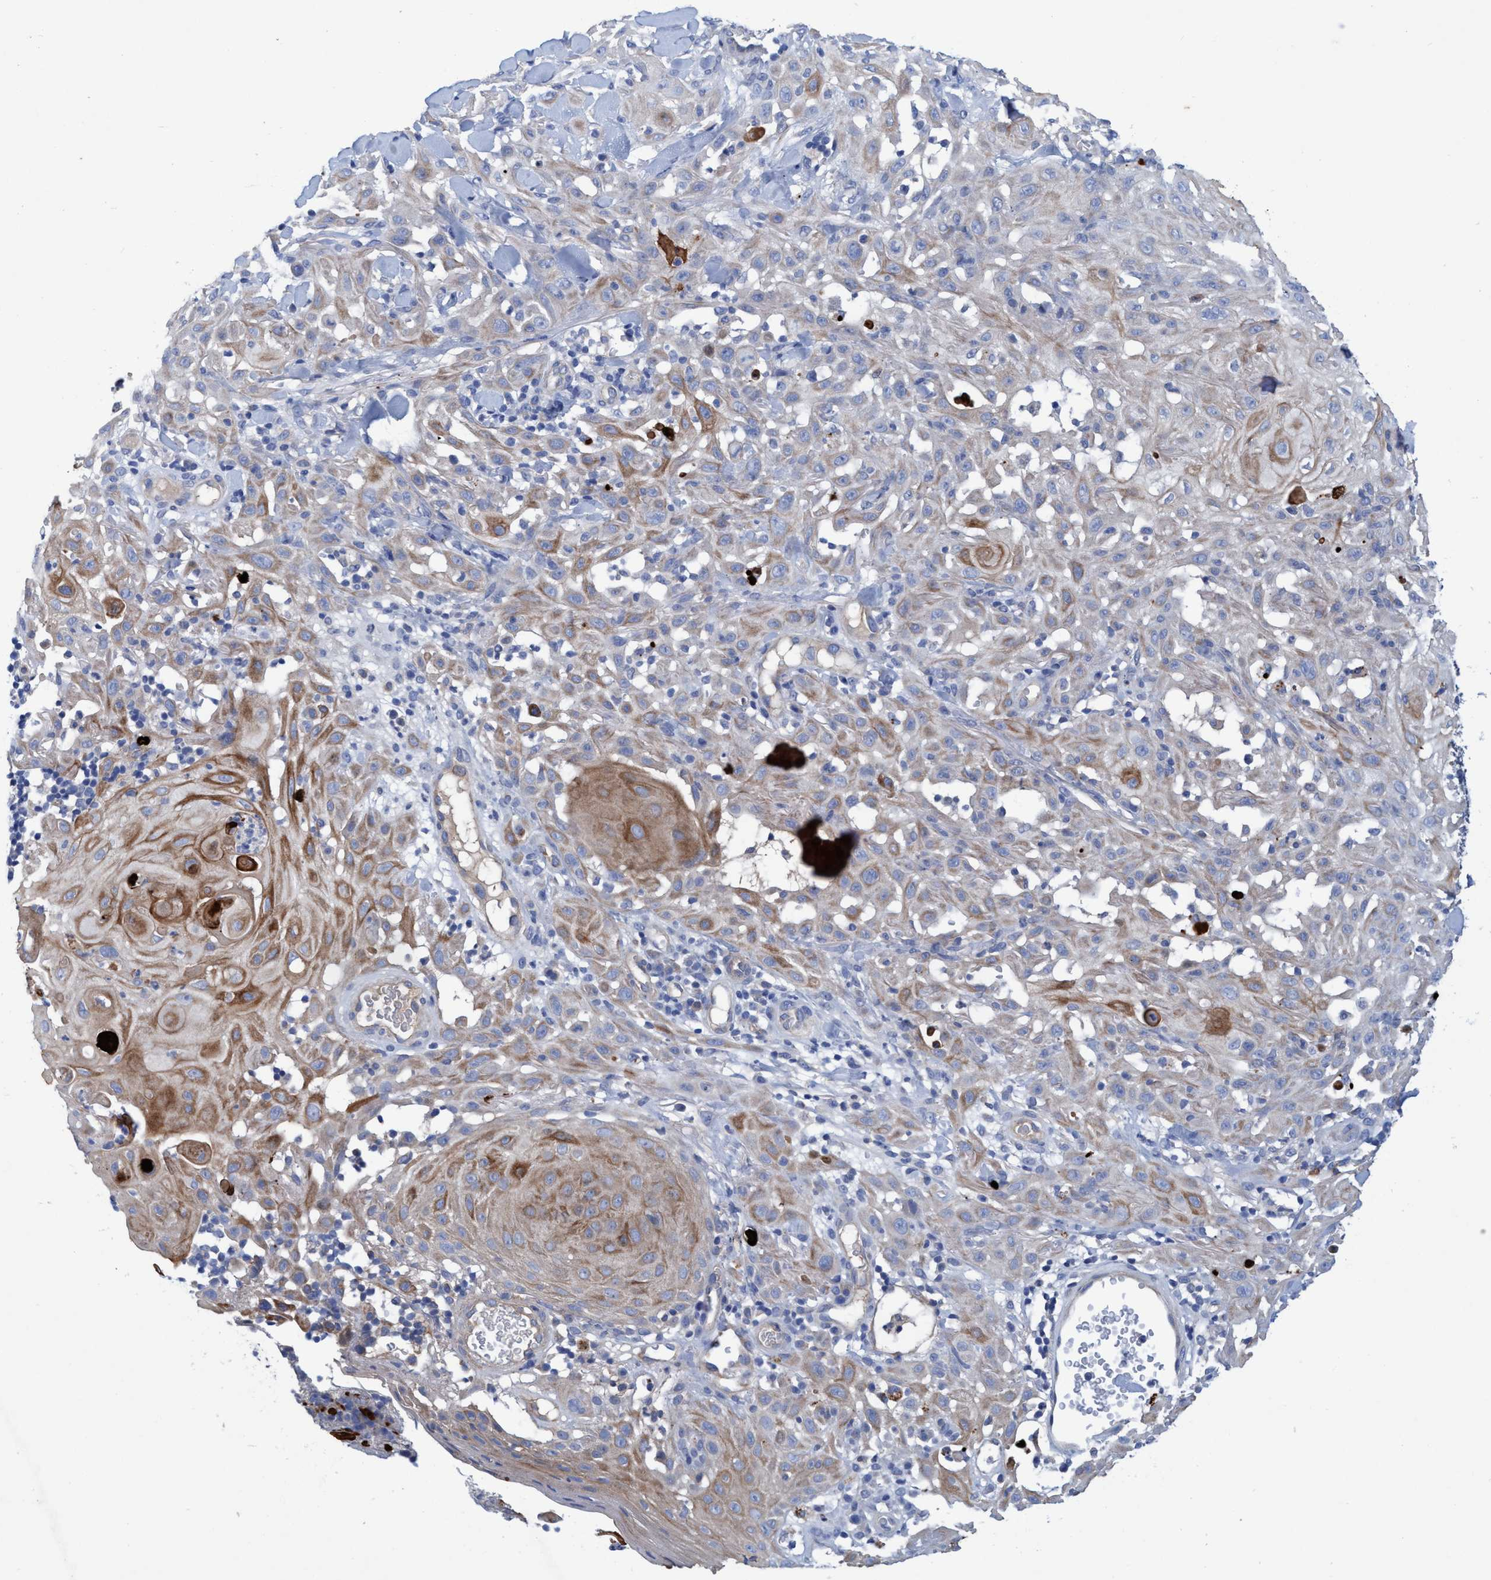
{"staining": {"intensity": "moderate", "quantity": "25%-75%", "location": "cytoplasmic/membranous"}, "tissue": "skin cancer", "cell_type": "Tumor cells", "image_type": "cancer", "snomed": [{"axis": "morphology", "description": "Squamous cell carcinoma, NOS"}, {"axis": "topography", "description": "Skin"}], "caption": "Protein expression analysis of skin cancer (squamous cell carcinoma) demonstrates moderate cytoplasmic/membranous staining in about 25%-75% of tumor cells.", "gene": "GULP1", "patient": {"sex": "male", "age": 24}}